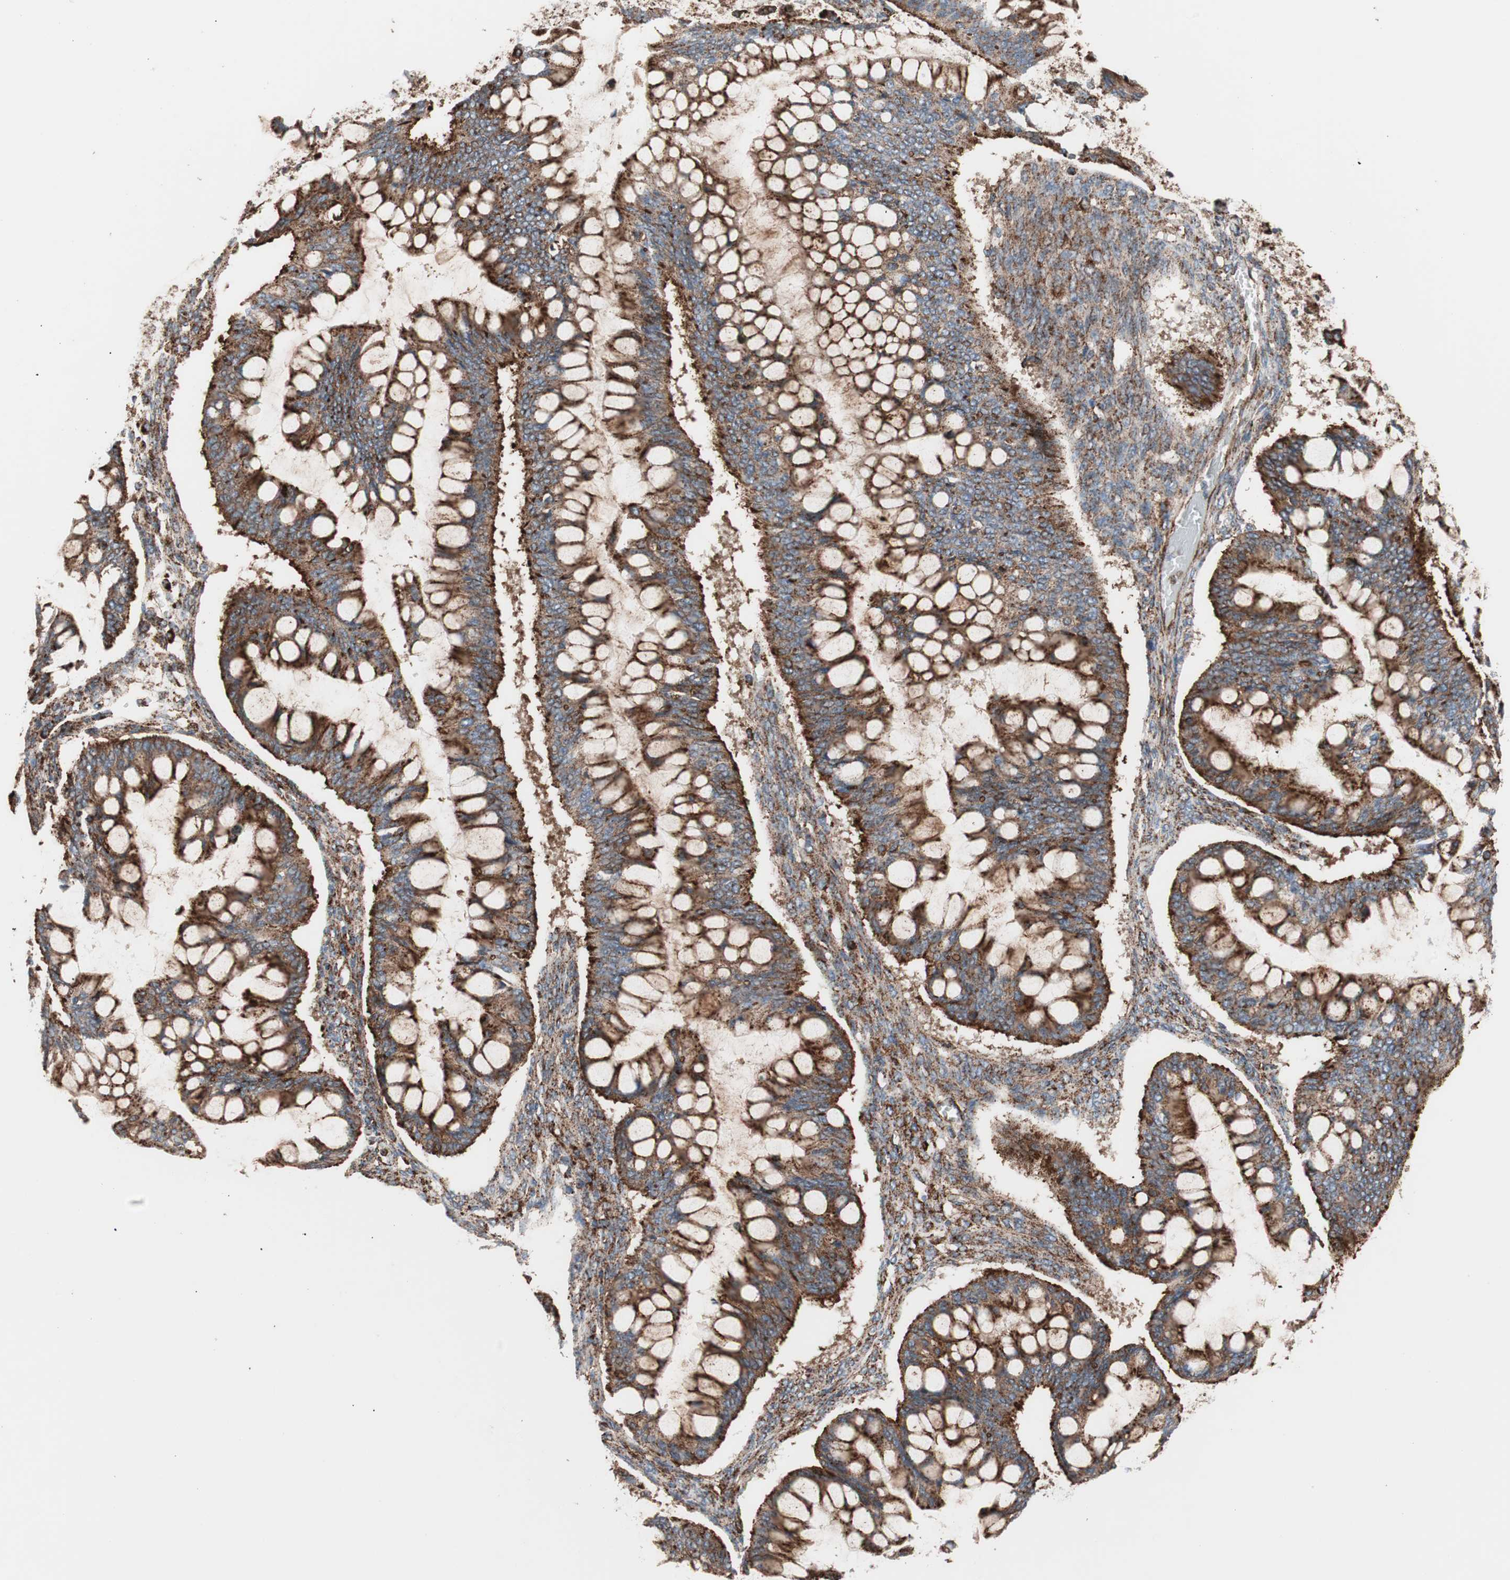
{"staining": {"intensity": "strong", "quantity": ">75%", "location": "cytoplasmic/membranous"}, "tissue": "ovarian cancer", "cell_type": "Tumor cells", "image_type": "cancer", "snomed": [{"axis": "morphology", "description": "Cystadenocarcinoma, mucinous, NOS"}, {"axis": "topography", "description": "Ovary"}], "caption": "A histopathology image of human mucinous cystadenocarcinoma (ovarian) stained for a protein exhibits strong cytoplasmic/membranous brown staining in tumor cells.", "gene": "LAMP1", "patient": {"sex": "female", "age": 73}}